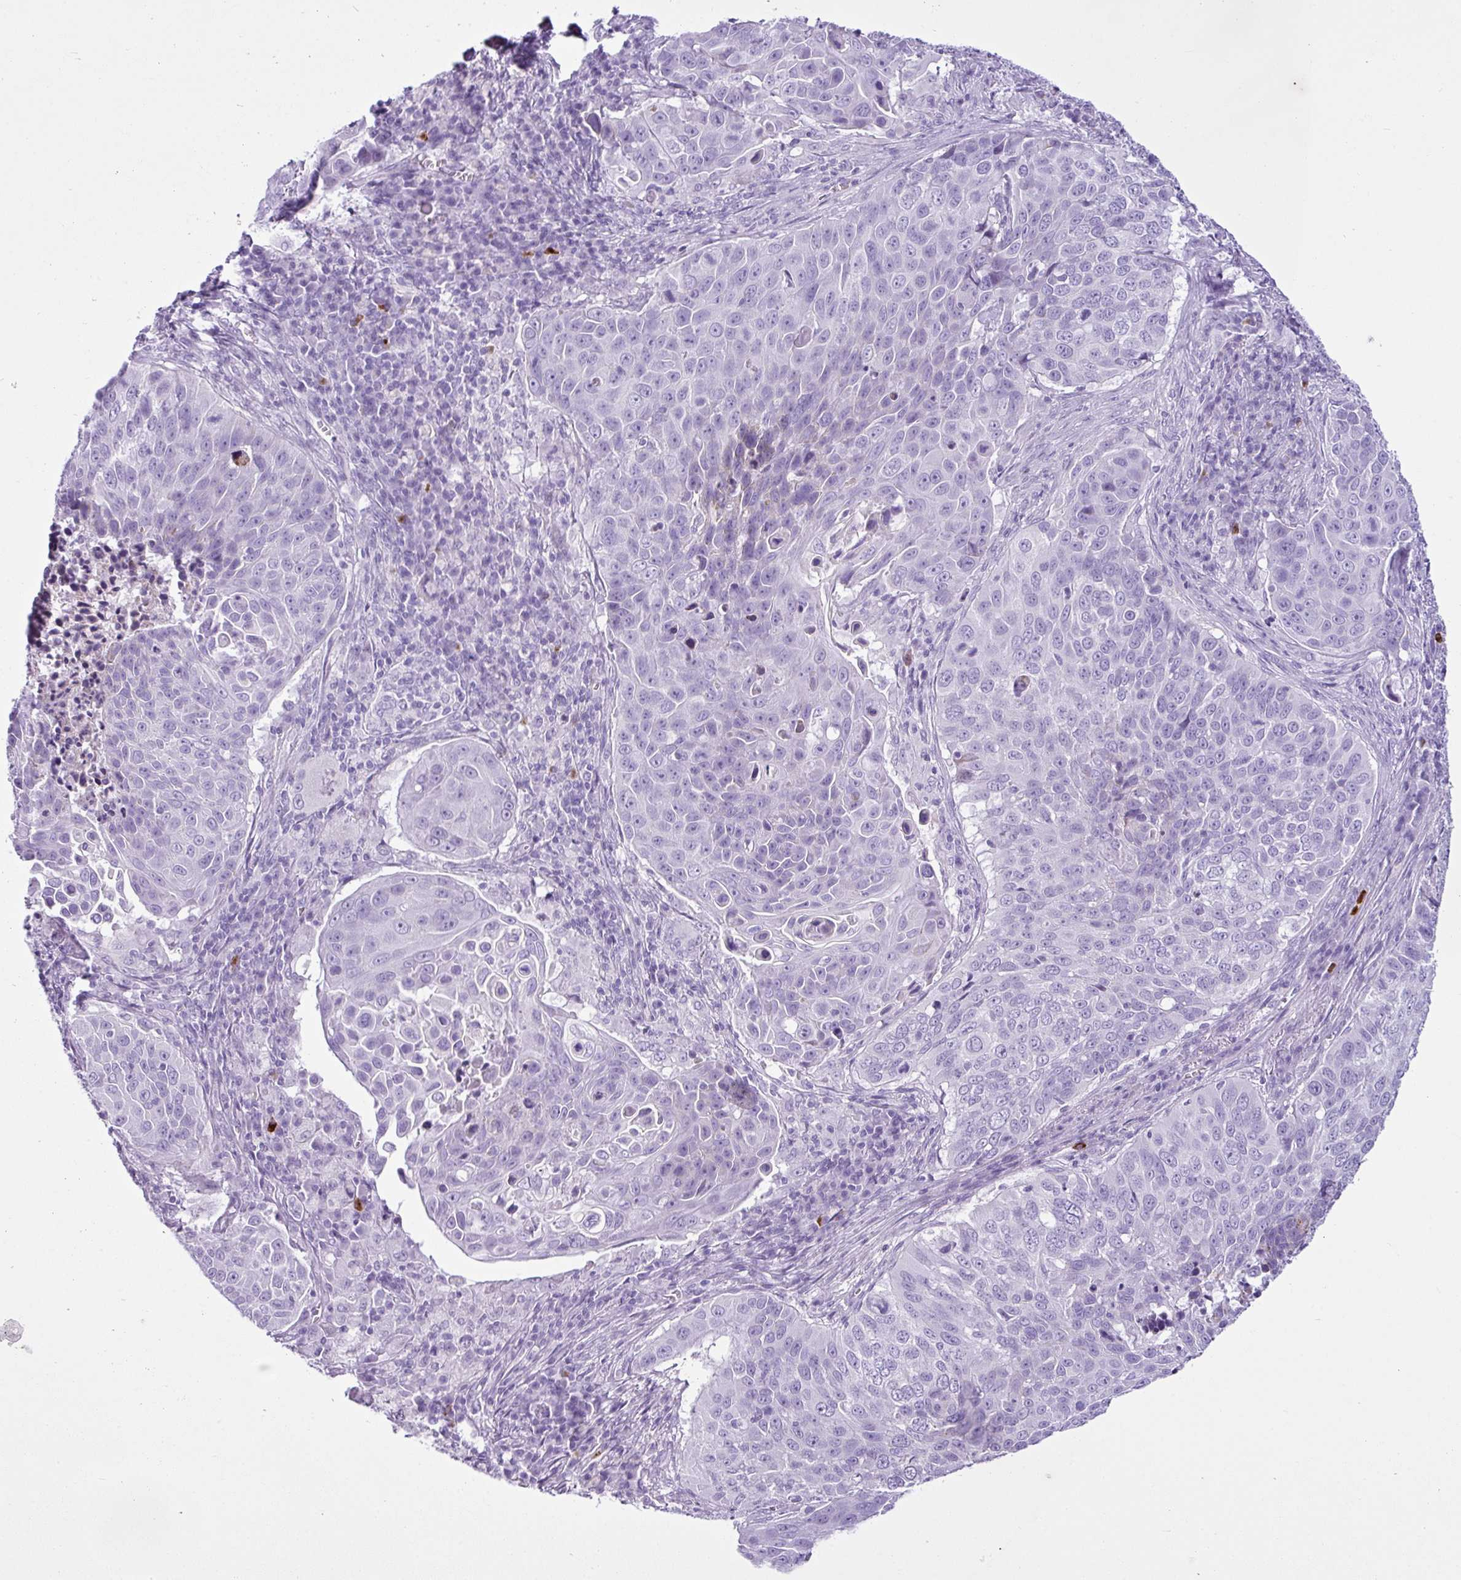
{"staining": {"intensity": "negative", "quantity": "none", "location": "none"}, "tissue": "lung cancer", "cell_type": "Tumor cells", "image_type": "cancer", "snomed": [{"axis": "morphology", "description": "Squamous cell carcinoma, NOS"}, {"axis": "topography", "description": "Lung"}], "caption": "An image of squamous cell carcinoma (lung) stained for a protein exhibits no brown staining in tumor cells.", "gene": "LILRB4", "patient": {"sex": "male", "age": 78}}